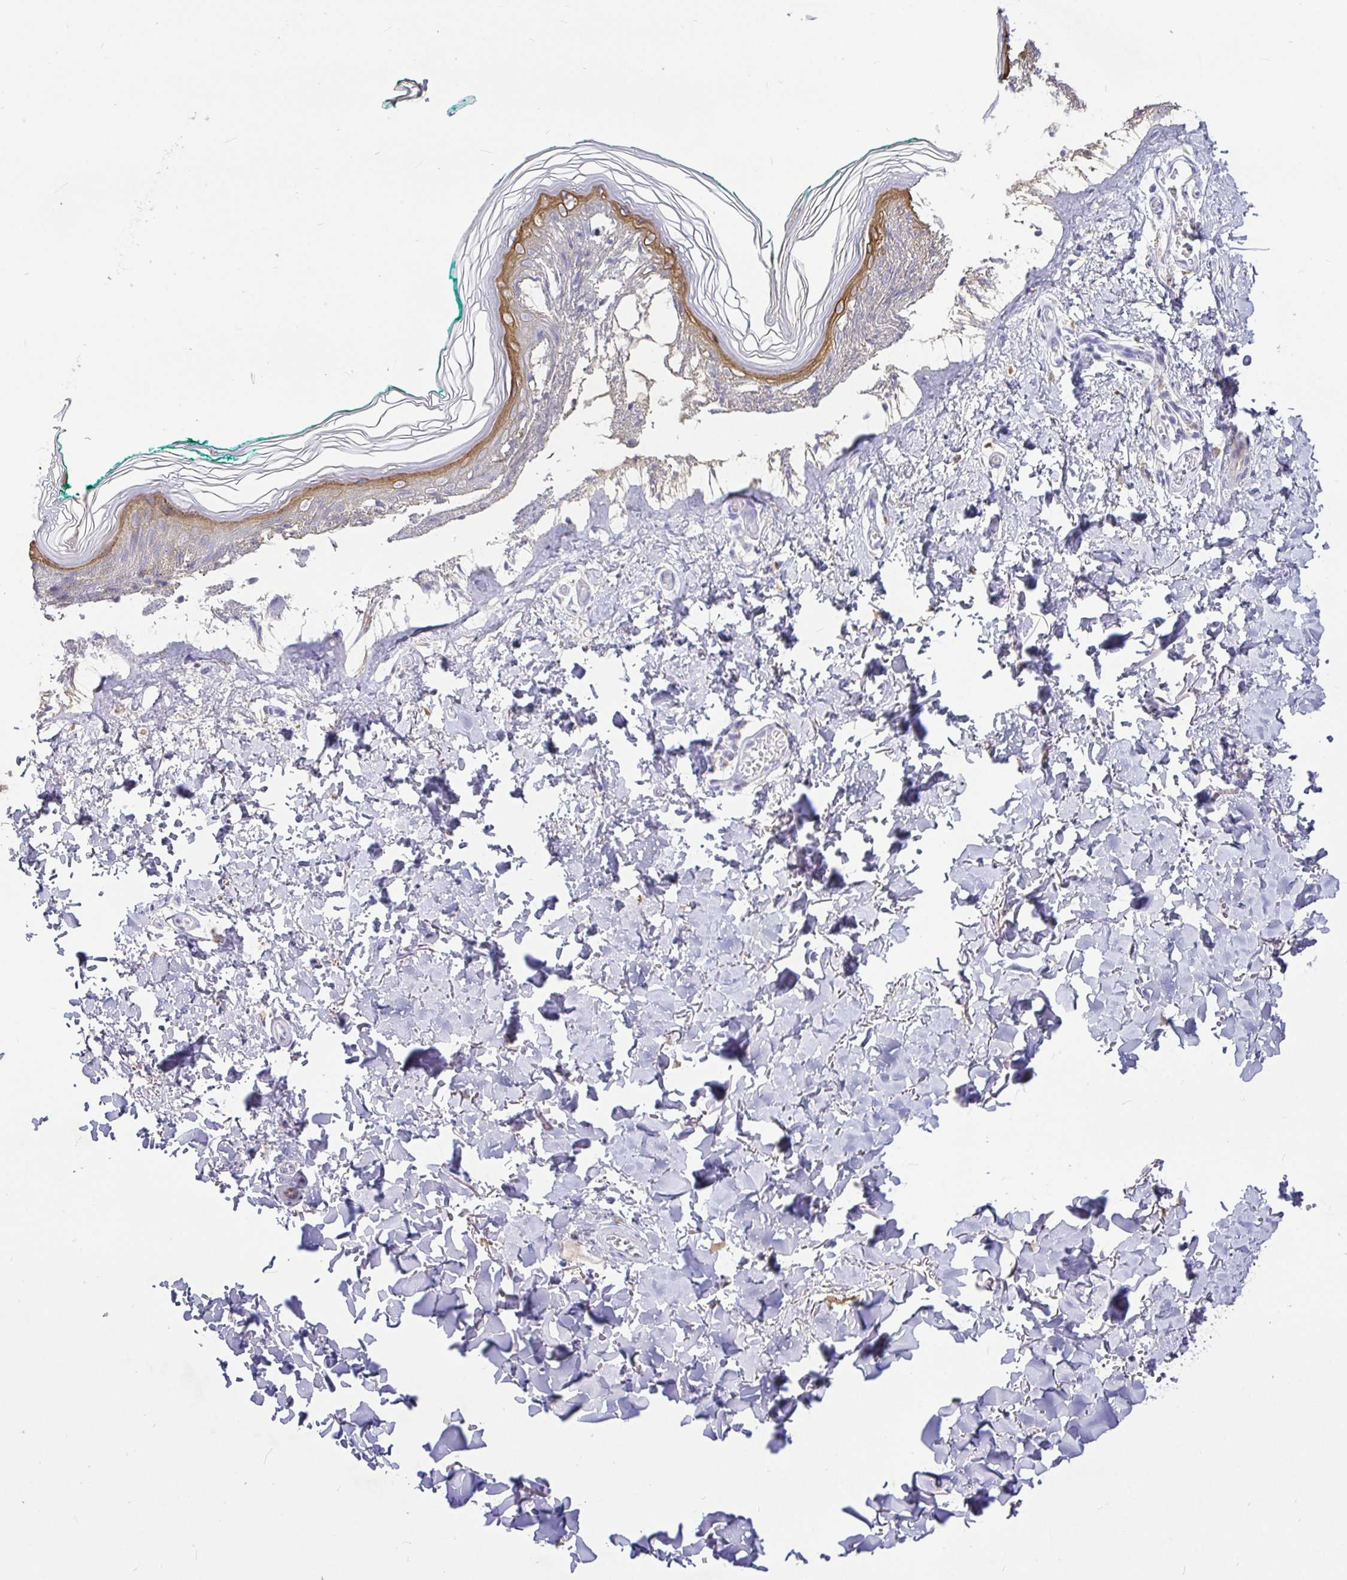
{"staining": {"intensity": "negative", "quantity": "none", "location": "none"}, "tissue": "skin", "cell_type": "Fibroblasts", "image_type": "normal", "snomed": [{"axis": "morphology", "description": "Normal tissue, NOS"}, {"axis": "topography", "description": "Skin"}, {"axis": "topography", "description": "Peripheral nerve tissue"}], "caption": "IHC of benign human skin reveals no expression in fibroblasts. (Brightfield microscopy of DAB (3,3'-diaminobenzidine) IHC at high magnification).", "gene": "EZHIP", "patient": {"sex": "female", "age": 45}}